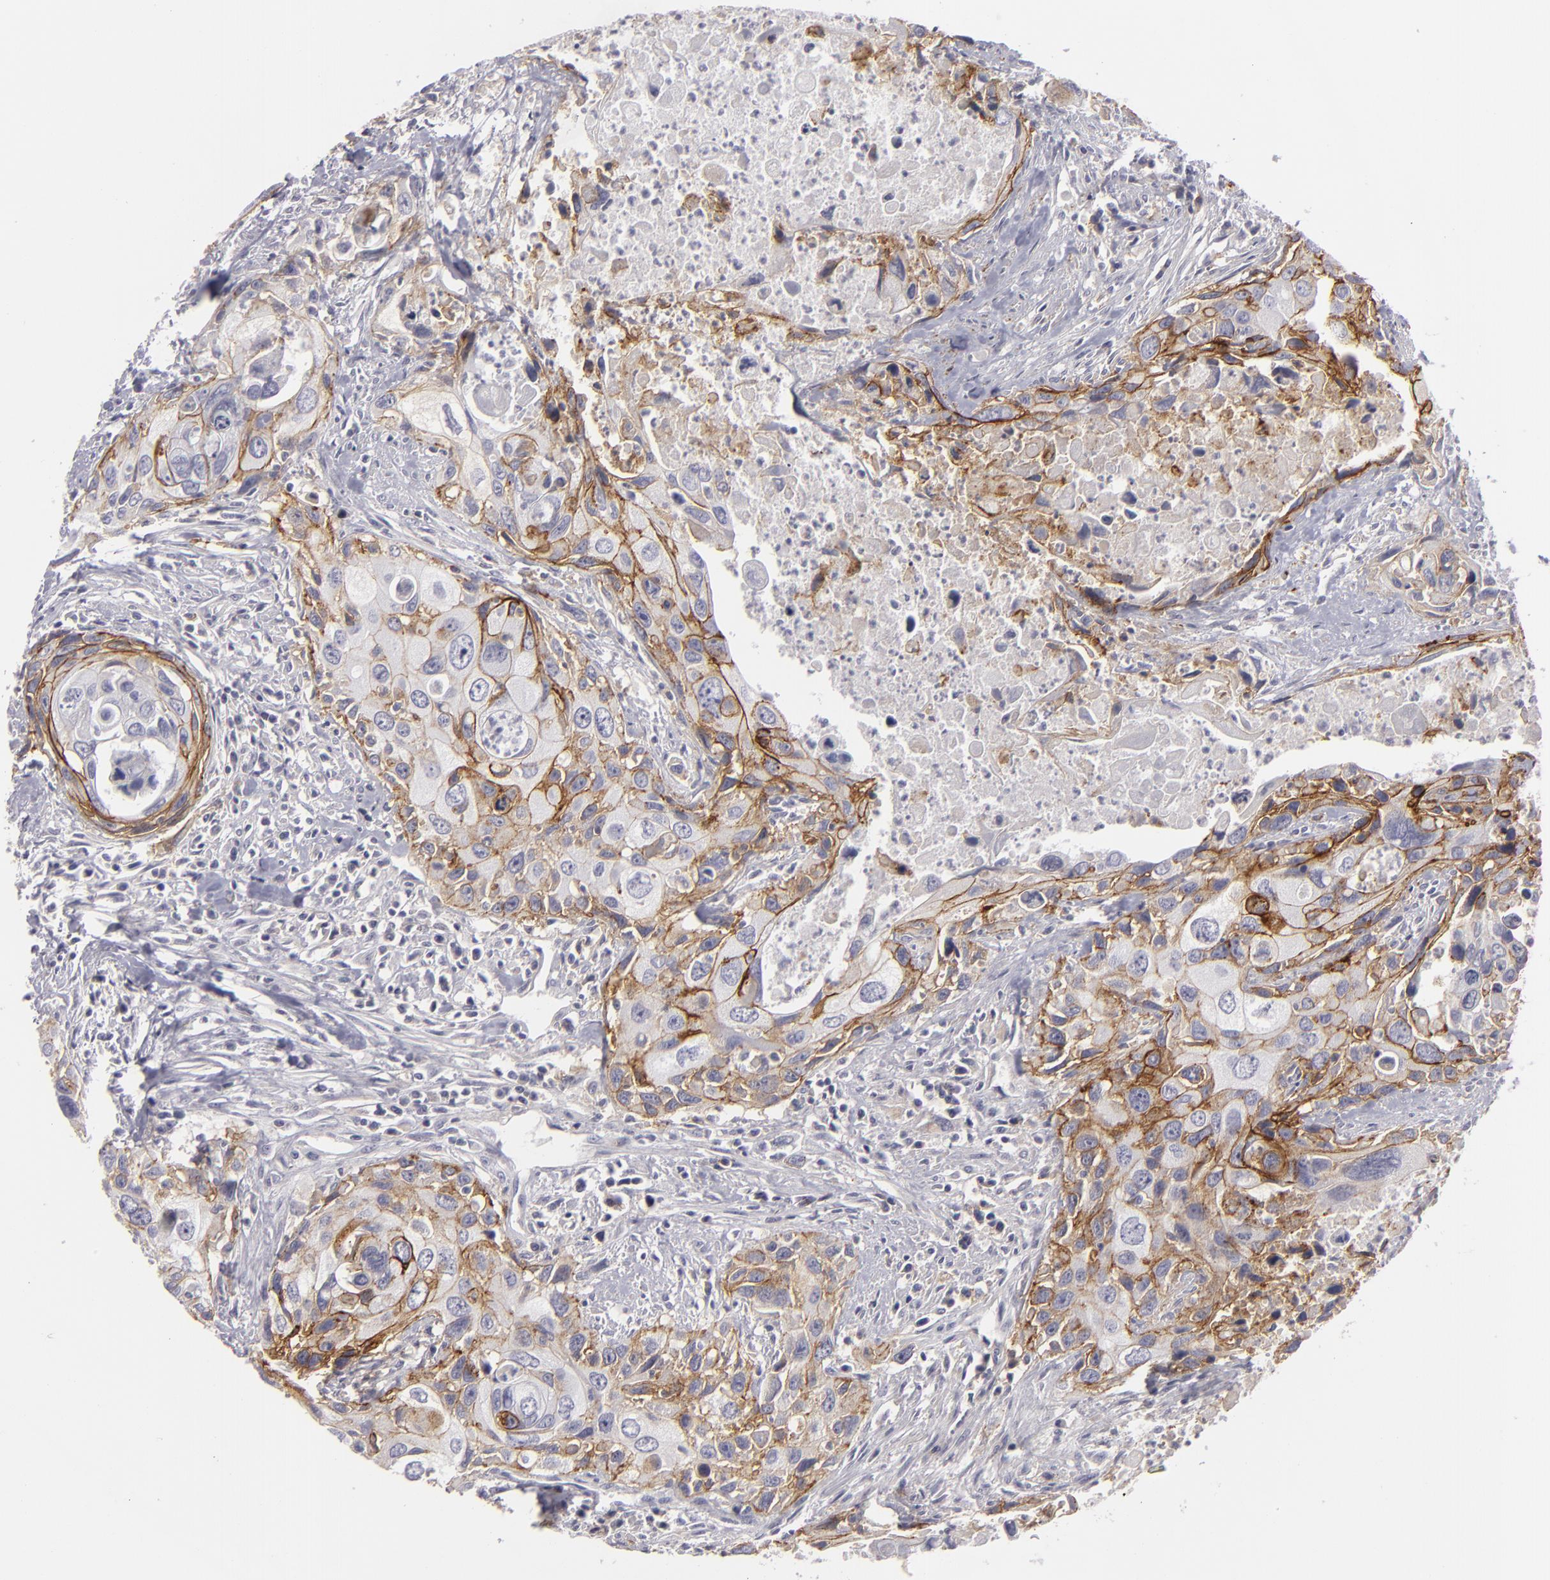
{"staining": {"intensity": "moderate", "quantity": "<25%", "location": "cytoplasmic/membranous"}, "tissue": "urothelial cancer", "cell_type": "Tumor cells", "image_type": "cancer", "snomed": [{"axis": "morphology", "description": "Urothelial carcinoma, High grade"}, {"axis": "topography", "description": "Urinary bladder"}], "caption": "Protein staining demonstrates moderate cytoplasmic/membranous expression in about <25% of tumor cells in urothelial carcinoma (high-grade). The protein is shown in brown color, while the nuclei are stained blue.", "gene": "ALCAM", "patient": {"sex": "male", "age": 71}}